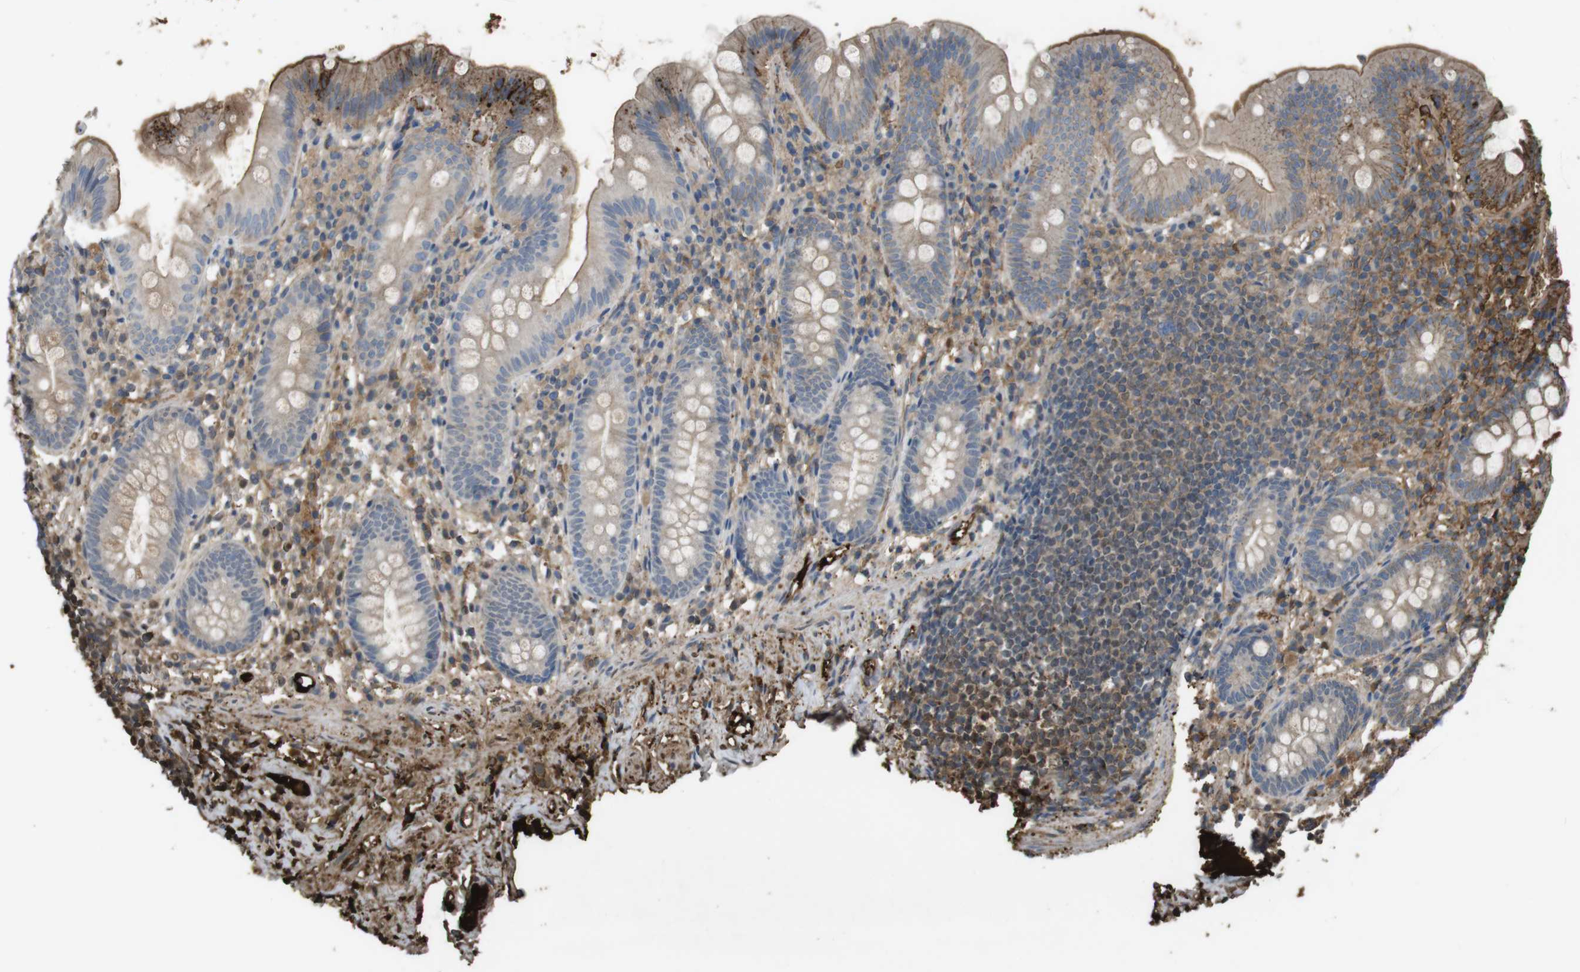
{"staining": {"intensity": "moderate", "quantity": "<25%", "location": "cytoplasmic/membranous"}, "tissue": "appendix", "cell_type": "Glandular cells", "image_type": "normal", "snomed": [{"axis": "morphology", "description": "Normal tissue, NOS"}, {"axis": "topography", "description": "Appendix"}], "caption": "DAB (3,3'-diaminobenzidine) immunohistochemical staining of benign human appendix displays moderate cytoplasmic/membranous protein staining in approximately <25% of glandular cells. Immunohistochemistry (ihc) stains the protein of interest in brown and the nuclei are stained blue.", "gene": "LTBP4", "patient": {"sex": "male", "age": 52}}